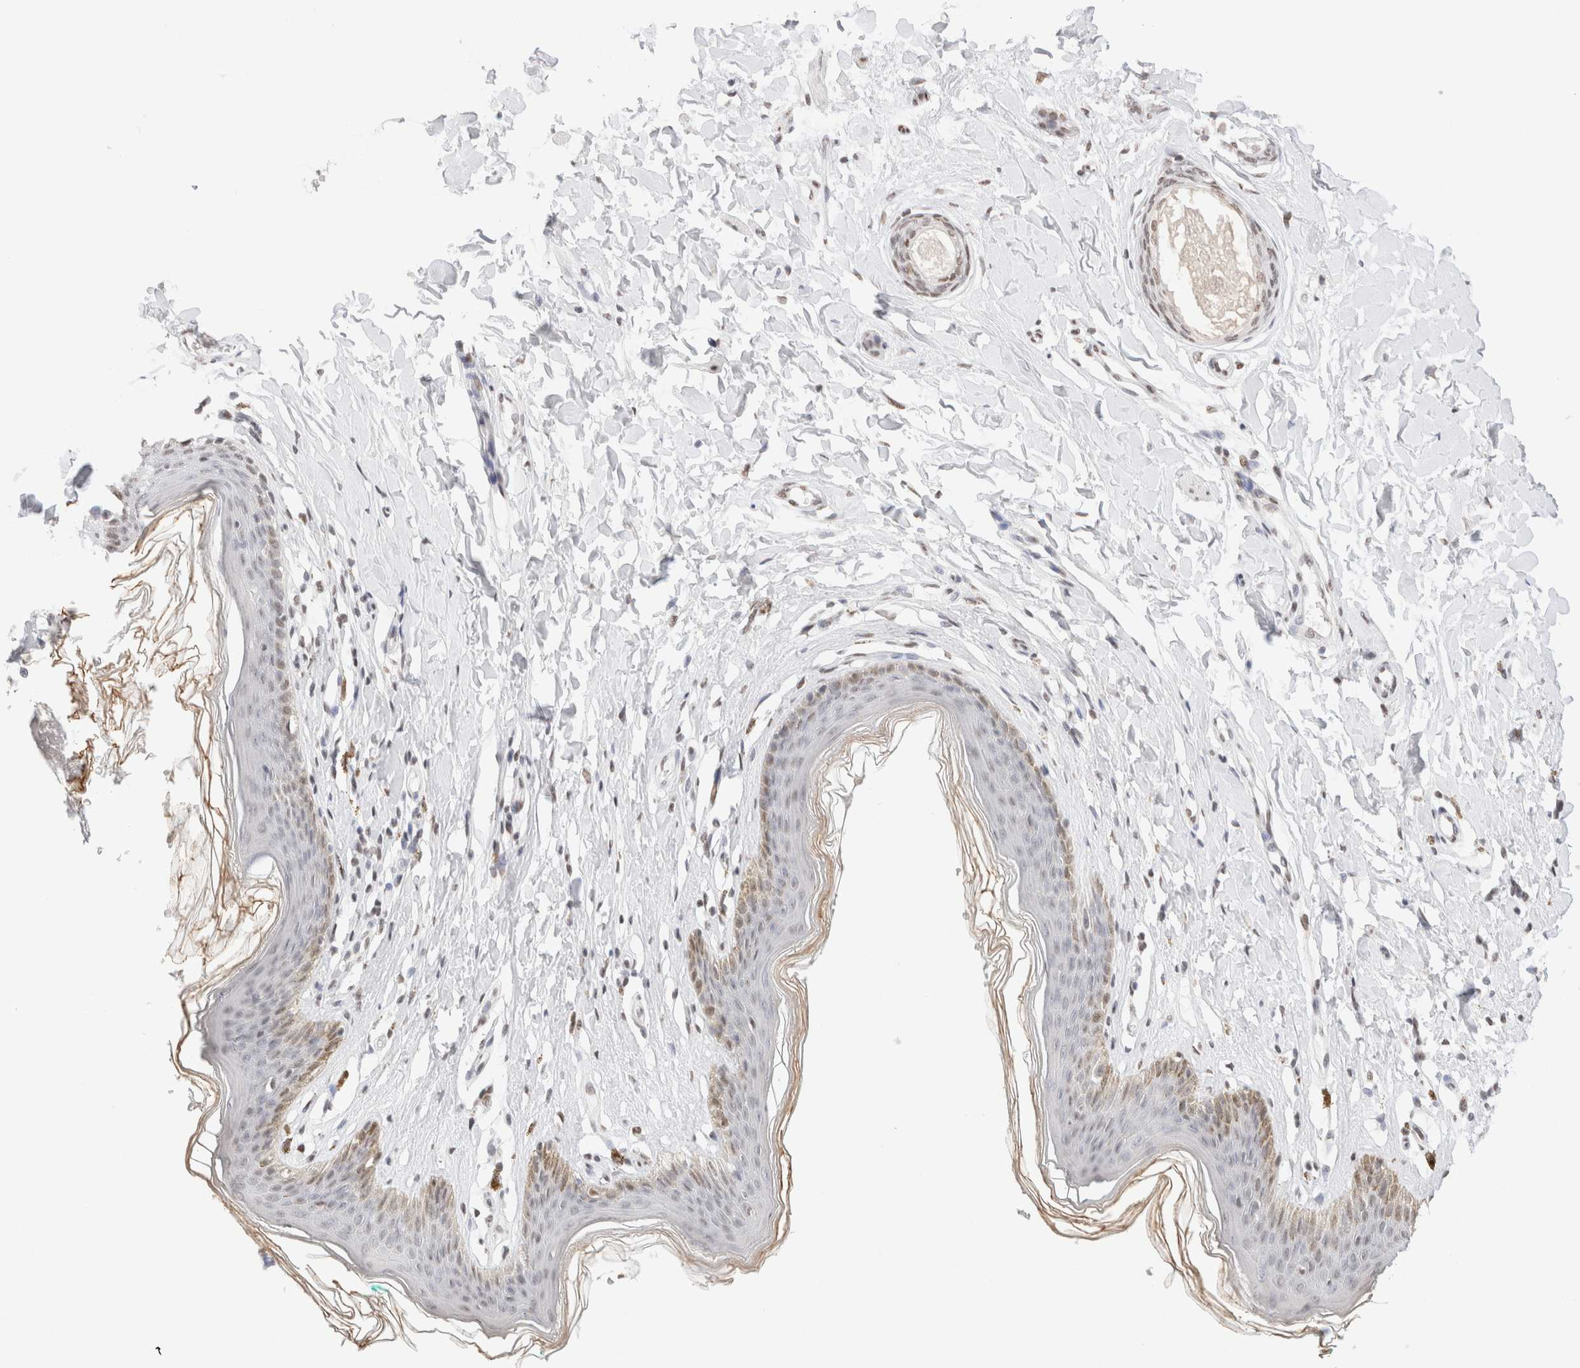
{"staining": {"intensity": "moderate", "quantity": "<25%", "location": "cytoplasmic/membranous,nuclear"}, "tissue": "skin", "cell_type": "Epidermal cells", "image_type": "normal", "snomed": [{"axis": "morphology", "description": "Normal tissue, NOS"}, {"axis": "topography", "description": "Vulva"}], "caption": "Immunohistochemistry (IHC) image of unremarkable skin: skin stained using immunohistochemistry shows low levels of moderate protein expression localized specifically in the cytoplasmic/membranous,nuclear of epidermal cells, appearing as a cytoplasmic/membranous,nuclear brown color.", "gene": "SUPT3H", "patient": {"sex": "female", "age": 66}}